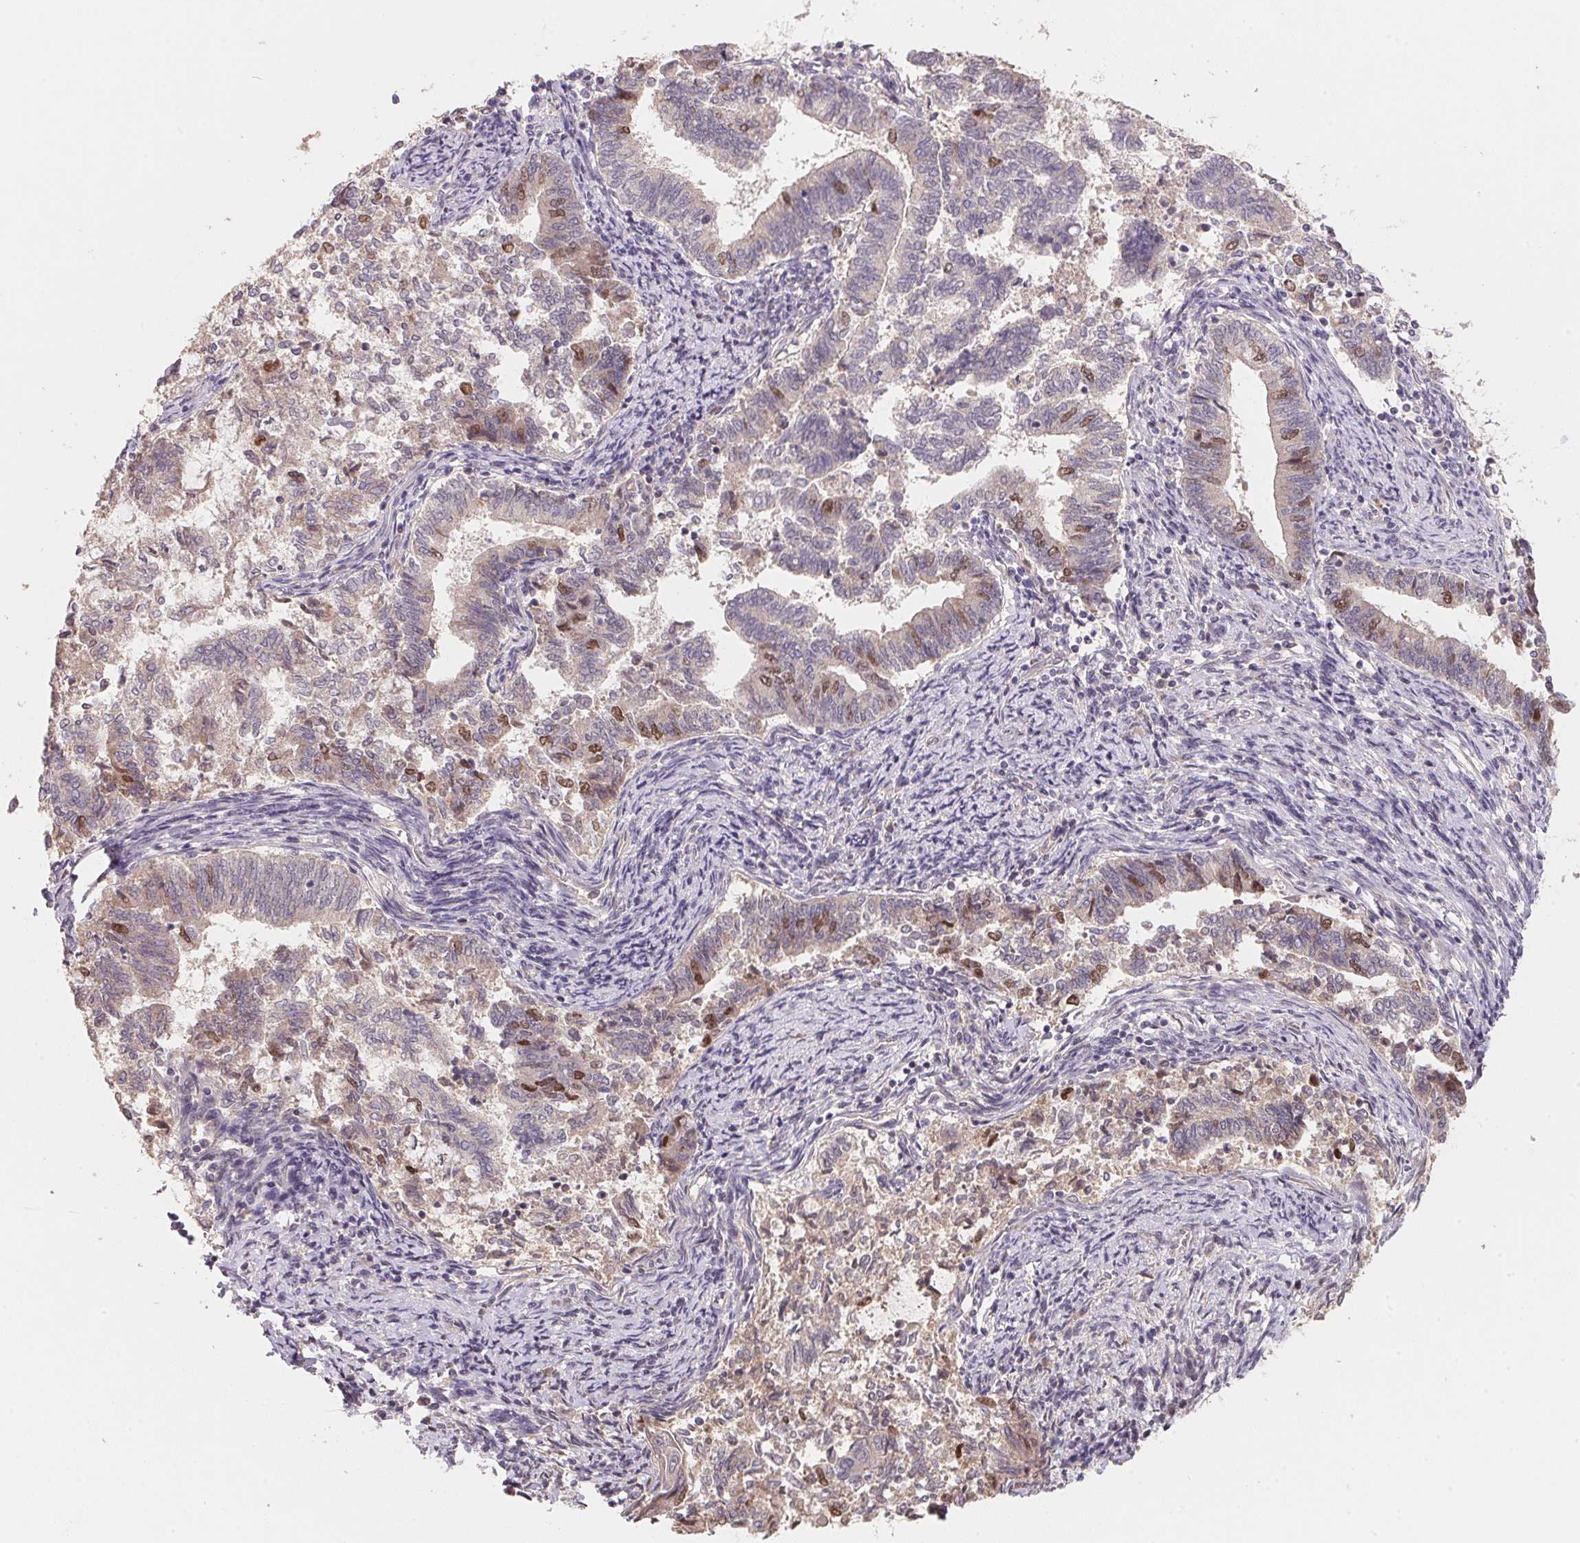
{"staining": {"intensity": "moderate", "quantity": "<25%", "location": "nuclear"}, "tissue": "endometrial cancer", "cell_type": "Tumor cells", "image_type": "cancer", "snomed": [{"axis": "morphology", "description": "Adenocarcinoma, NOS"}, {"axis": "topography", "description": "Endometrium"}], "caption": "Brown immunohistochemical staining in endometrial cancer (adenocarcinoma) reveals moderate nuclear staining in about <25% of tumor cells.", "gene": "KIFC1", "patient": {"sex": "female", "age": 65}}